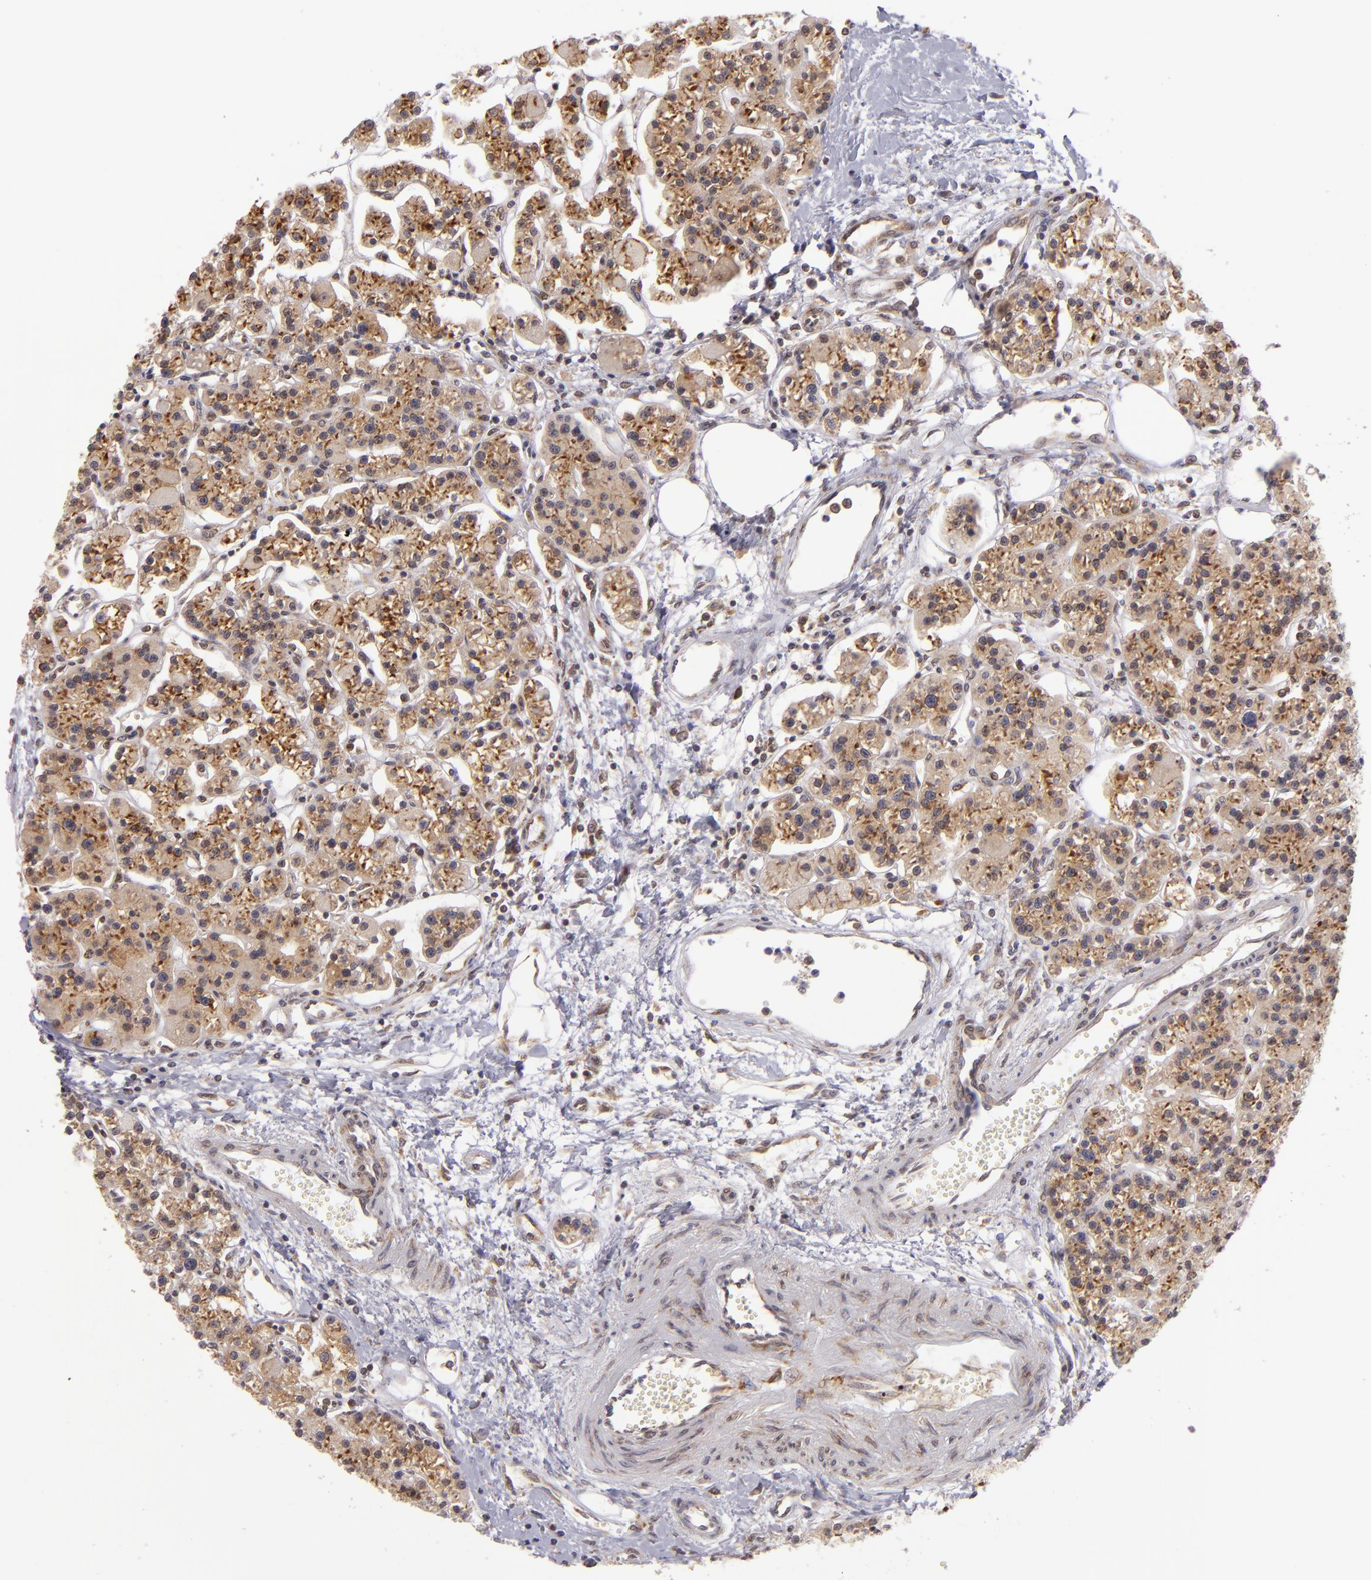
{"staining": {"intensity": "moderate", "quantity": ">75%", "location": "cytoplasmic/membranous"}, "tissue": "parathyroid gland", "cell_type": "Glandular cells", "image_type": "normal", "snomed": [{"axis": "morphology", "description": "Normal tissue, NOS"}, {"axis": "topography", "description": "Parathyroid gland"}], "caption": "High-magnification brightfield microscopy of normal parathyroid gland stained with DAB (3,3'-diaminobenzidine) (brown) and counterstained with hematoxylin (blue). glandular cells exhibit moderate cytoplasmic/membranous expression is present in approximately>75% of cells. (Stains: DAB (3,3'-diaminobenzidine) in brown, nuclei in blue, Microscopy: brightfield microscopy at high magnification).", "gene": "PTPN13", "patient": {"sex": "female", "age": 58}}